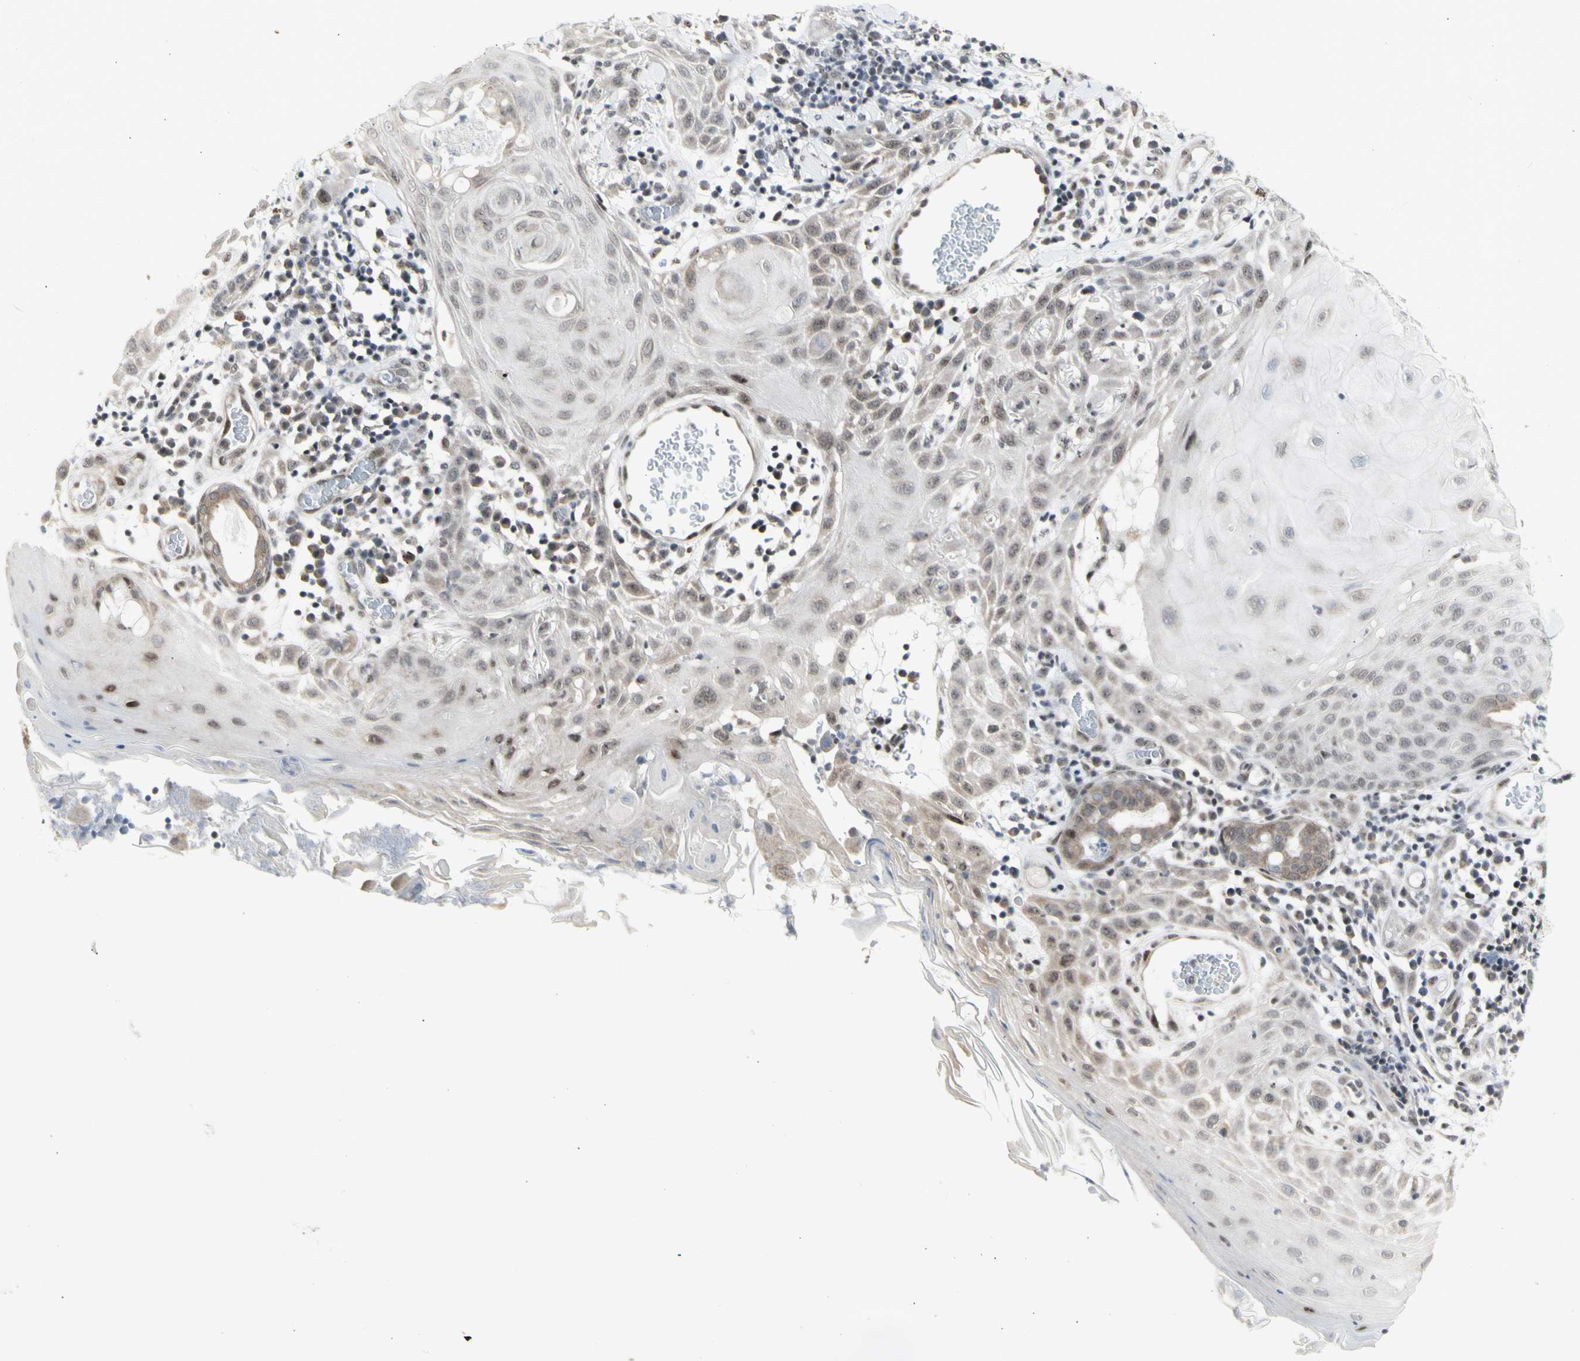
{"staining": {"intensity": "weak", "quantity": ">75%", "location": "nuclear"}, "tissue": "skin cancer", "cell_type": "Tumor cells", "image_type": "cancer", "snomed": [{"axis": "morphology", "description": "Squamous cell carcinoma, NOS"}, {"axis": "topography", "description": "Skin"}], "caption": "Immunohistochemical staining of skin squamous cell carcinoma demonstrates weak nuclear protein positivity in approximately >75% of tumor cells. The staining was performed using DAB, with brown indicating positive protein expression. Nuclei are stained blue with hematoxylin.", "gene": "DHRS7B", "patient": {"sex": "male", "age": 24}}